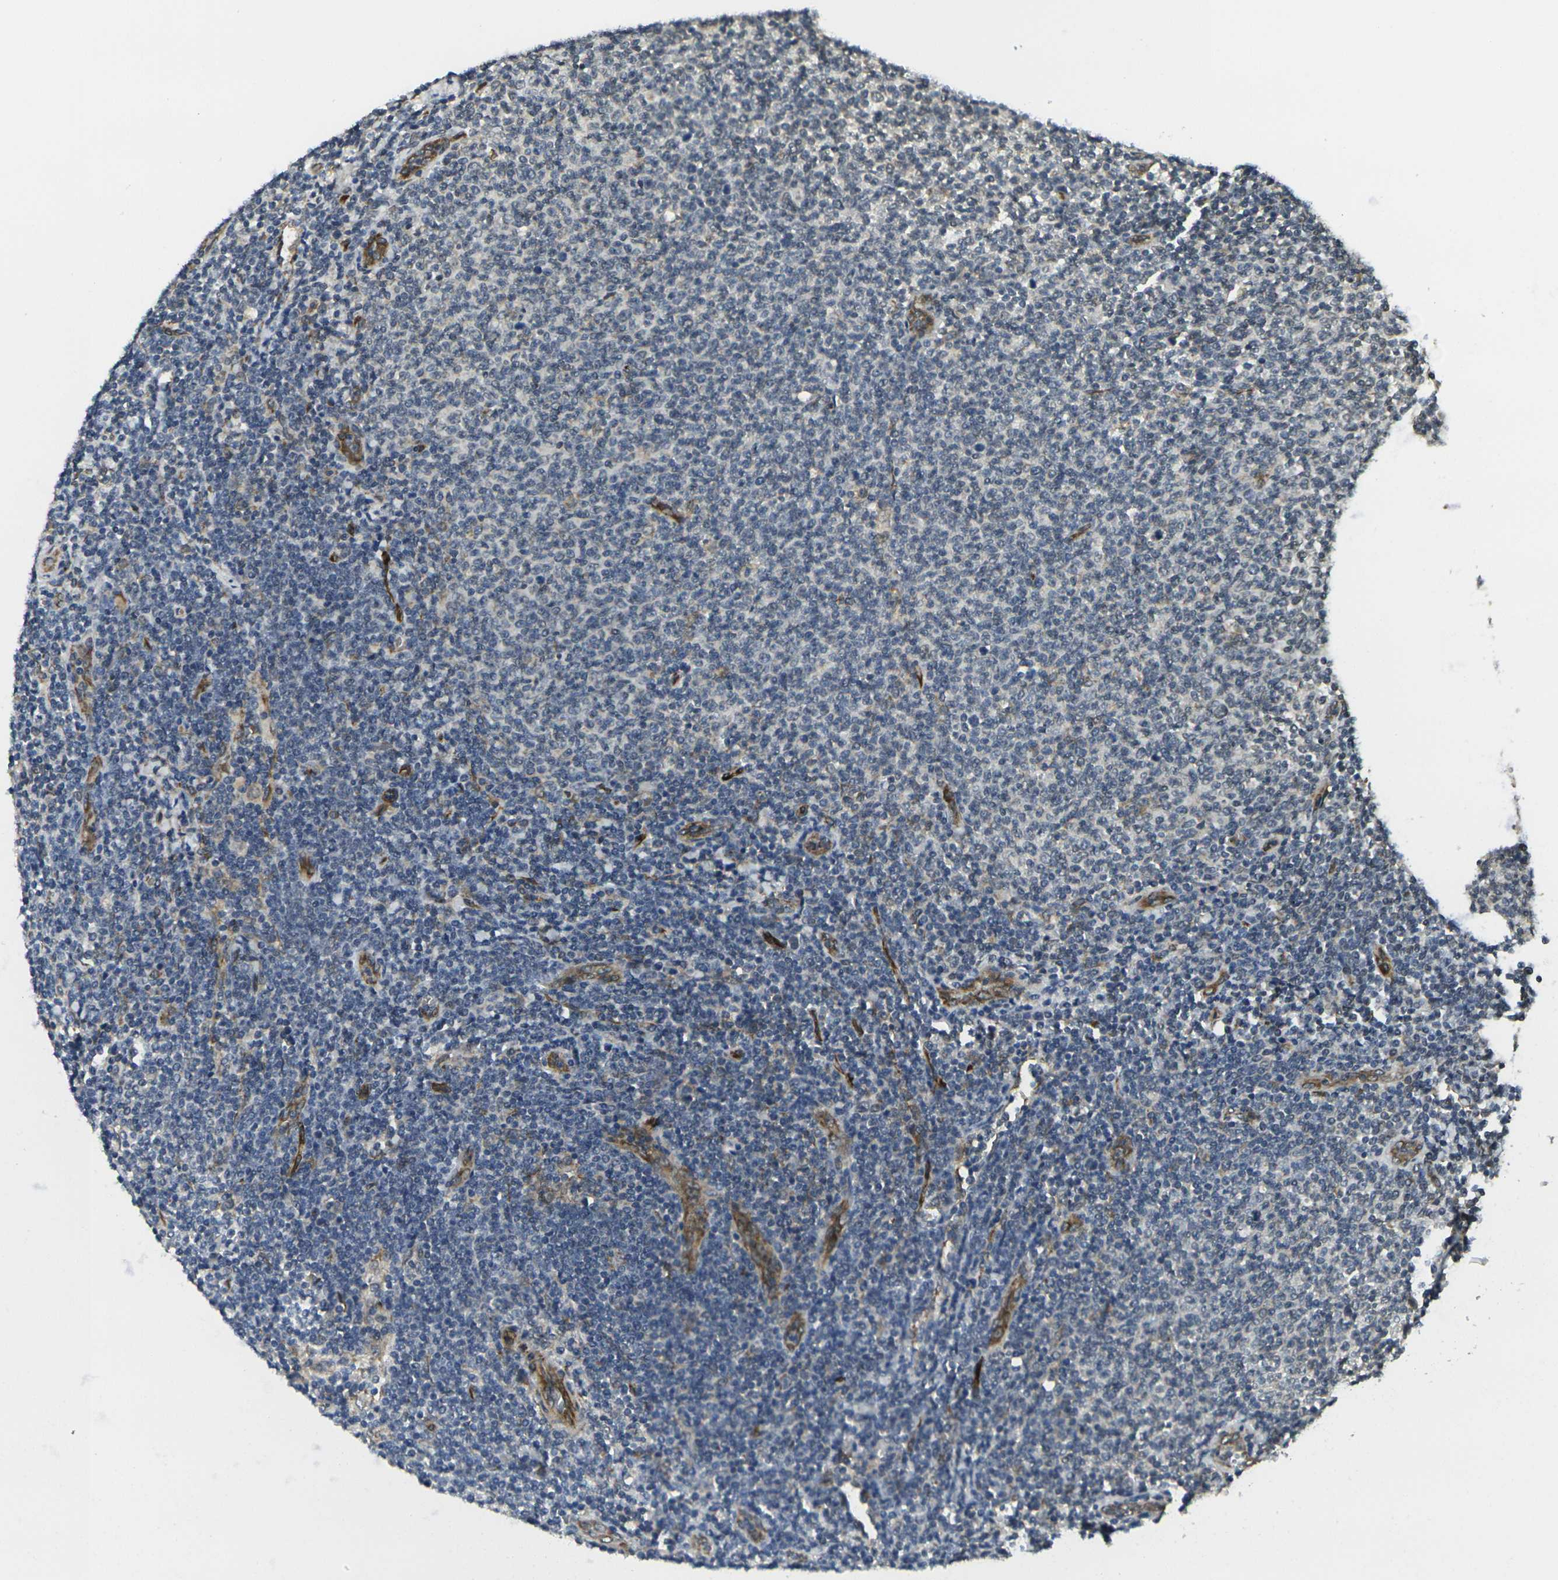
{"staining": {"intensity": "moderate", "quantity": "<25%", "location": "cytoplasmic/membranous"}, "tissue": "lymphoma", "cell_type": "Tumor cells", "image_type": "cancer", "snomed": [{"axis": "morphology", "description": "Malignant lymphoma, non-Hodgkin's type, Low grade"}, {"axis": "topography", "description": "Lymph node"}], "caption": "Lymphoma stained for a protein (brown) exhibits moderate cytoplasmic/membranous positive staining in about <25% of tumor cells.", "gene": "FUT11", "patient": {"sex": "male", "age": 66}}